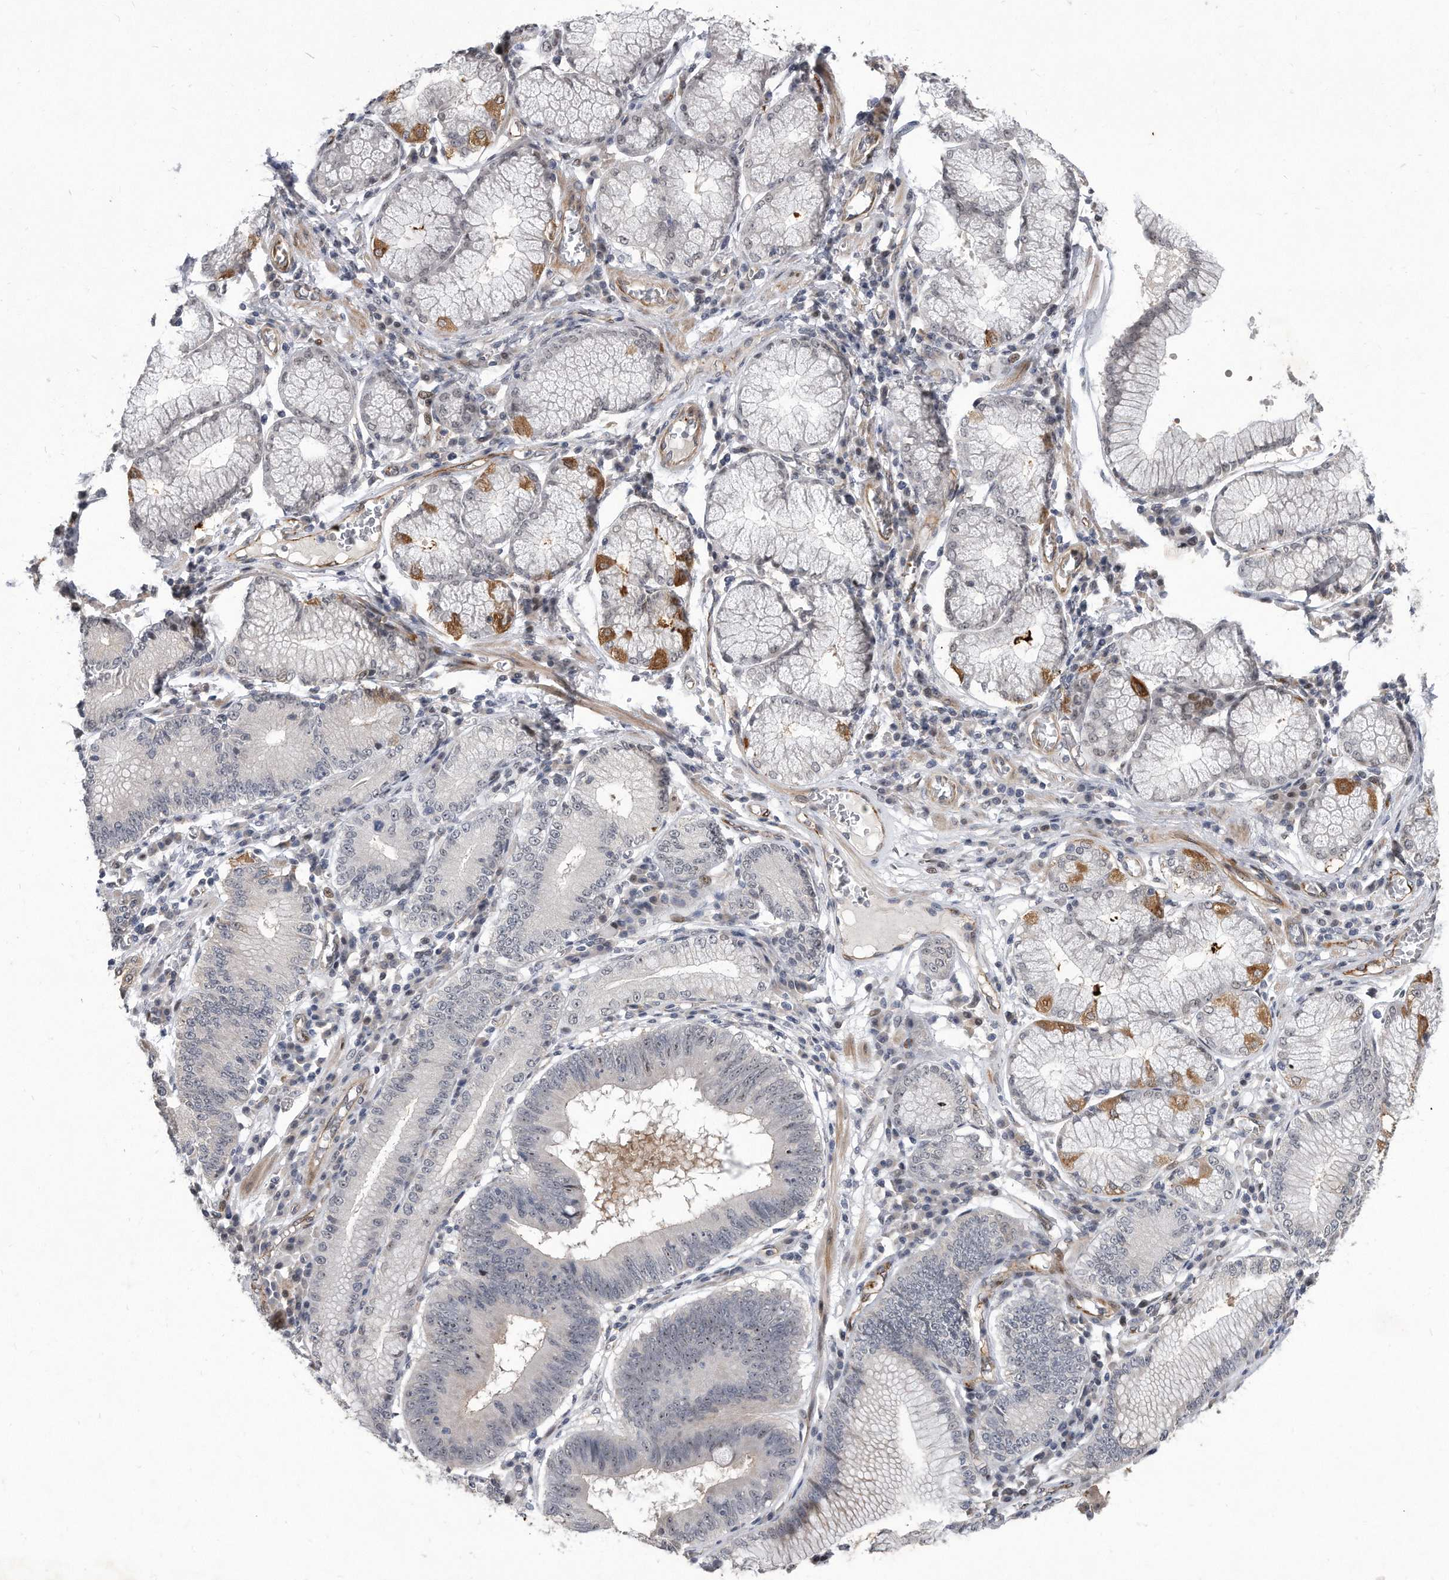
{"staining": {"intensity": "negative", "quantity": "none", "location": "none"}, "tissue": "stomach cancer", "cell_type": "Tumor cells", "image_type": "cancer", "snomed": [{"axis": "morphology", "description": "Adenocarcinoma, NOS"}, {"axis": "topography", "description": "Stomach"}], "caption": "An immunohistochemistry image of stomach cancer is shown. There is no staining in tumor cells of stomach cancer. (DAB (3,3'-diaminobenzidine) immunohistochemistry with hematoxylin counter stain).", "gene": "PGBD2", "patient": {"sex": "male", "age": 59}}